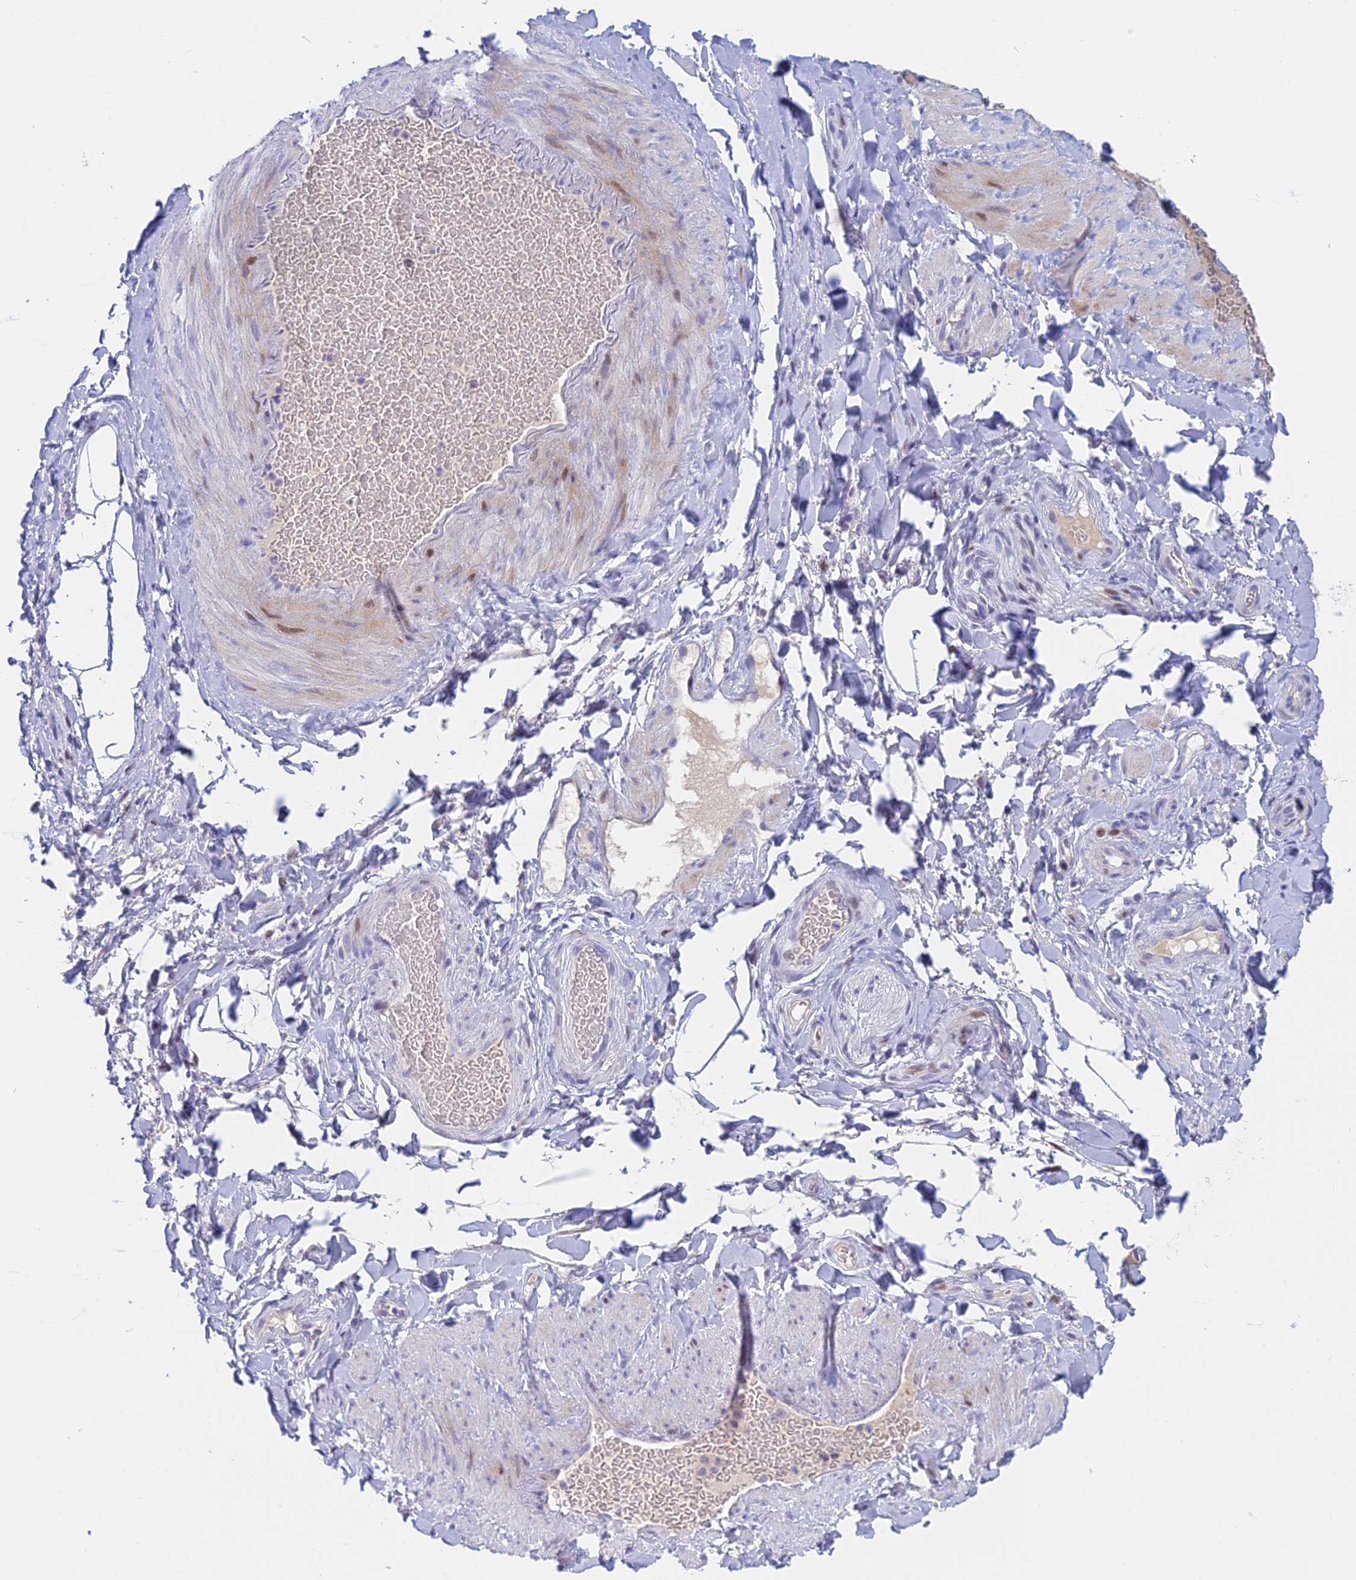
{"staining": {"intensity": "negative", "quantity": "none", "location": "none"}, "tissue": "adipose tissue", "cell_type": "Adipocytes", "image_type": "normal", "snomed": [{"axis": "morphology", "description": "Normal tissue, NOS"}, {"axis": "topography", "description": "Soft tissue"}, {"axis": "topography", "description": "Vascular tissue"}], "caption": "A high-resolution histopathology image shows IHC staining of unremarkable adipose tissue, which reveals no significant expression in adipocytes. (Immunohistochemistry, brightfield microscopy, high magnification).", "gene": "REXO5", "patient": {"sex": "male", "age": 54}}